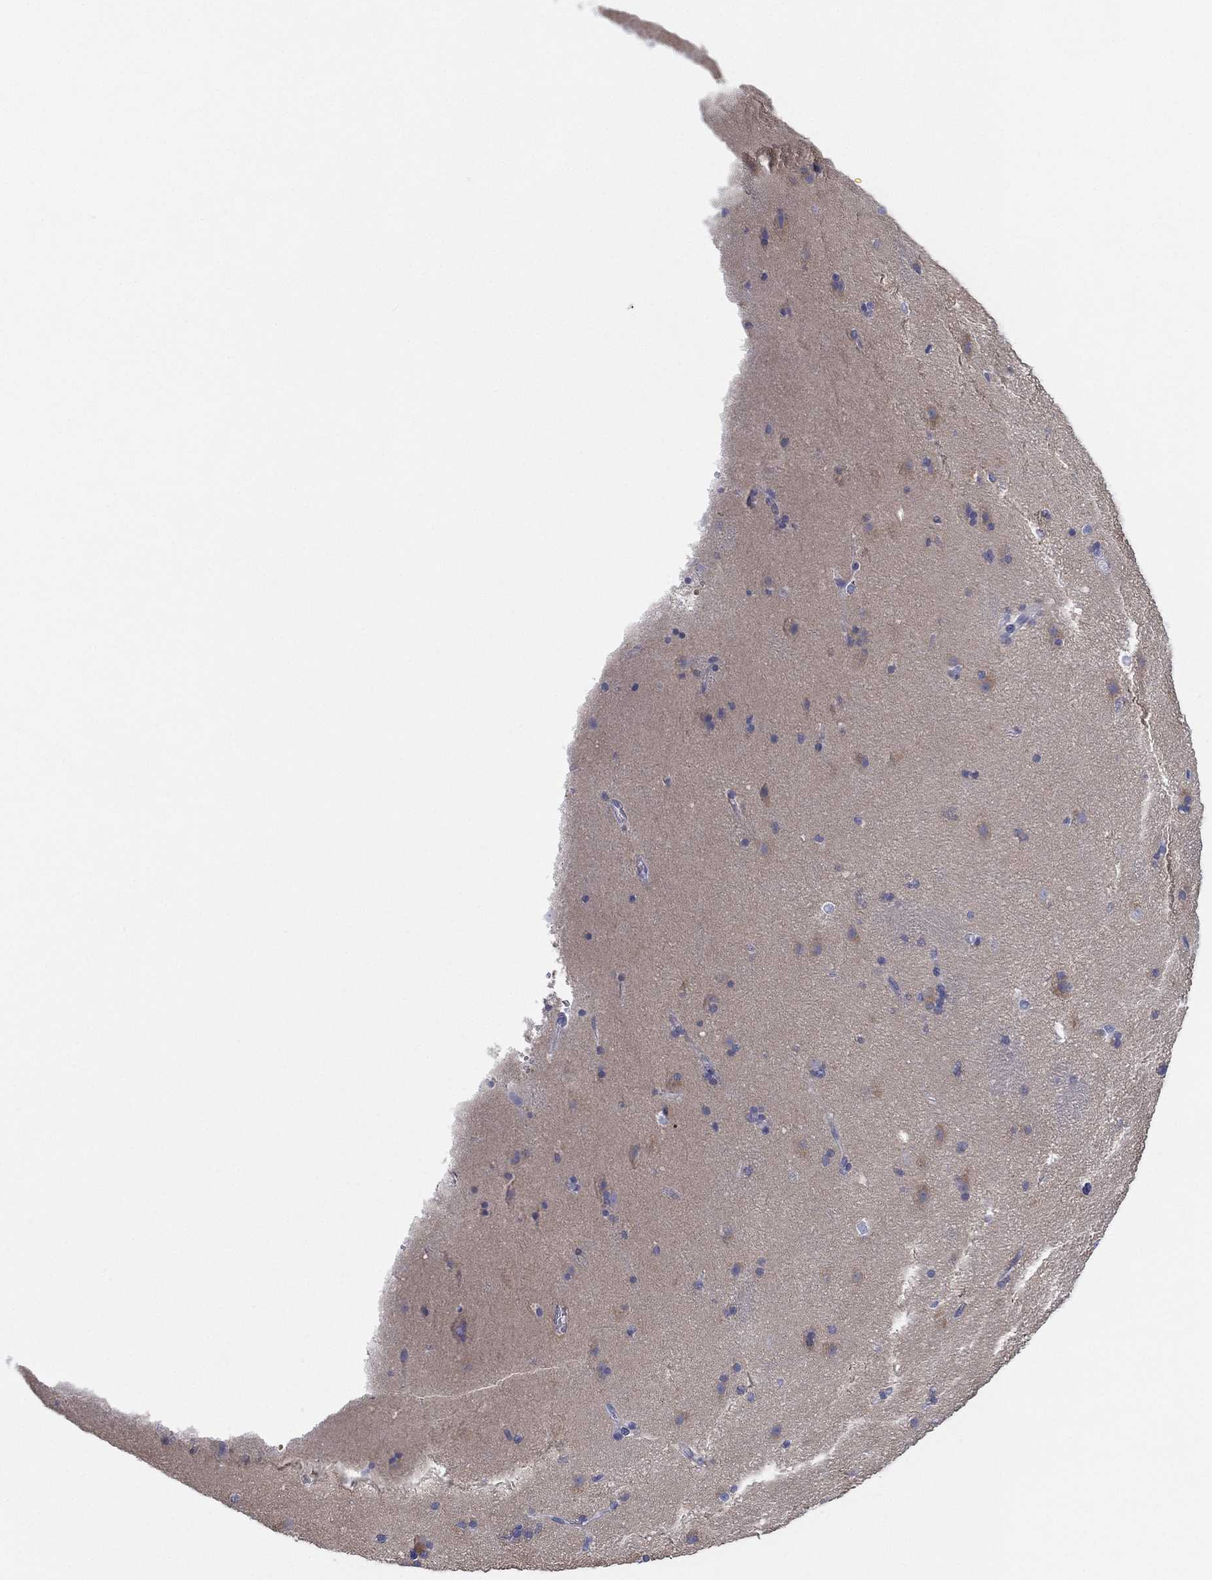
{"staining": {"intensity": "negative", "quantity": "none", "location": "none"}, "tissue": "caudate", "cell_type": "Glial cells", "image_type": "normal", "snomed": [{"axis": "morphology", "description": "Normal tissue, NOS"}, {"axis": "topography", "description": "Lateral ventricle wall"}], "caption": "Immunohistochemistry (IHC) of benign caudate demonstrates no staining in glial cells. The staining was performed using DAB (3,3'-diaminobenzidine) to visualize the protein expression in brown, while the nuclei were stained in blue with hematoxylin (Magnification: 20x).", "gene": "CYP2D6", "patient": {"sex": "male", "age": 51}}